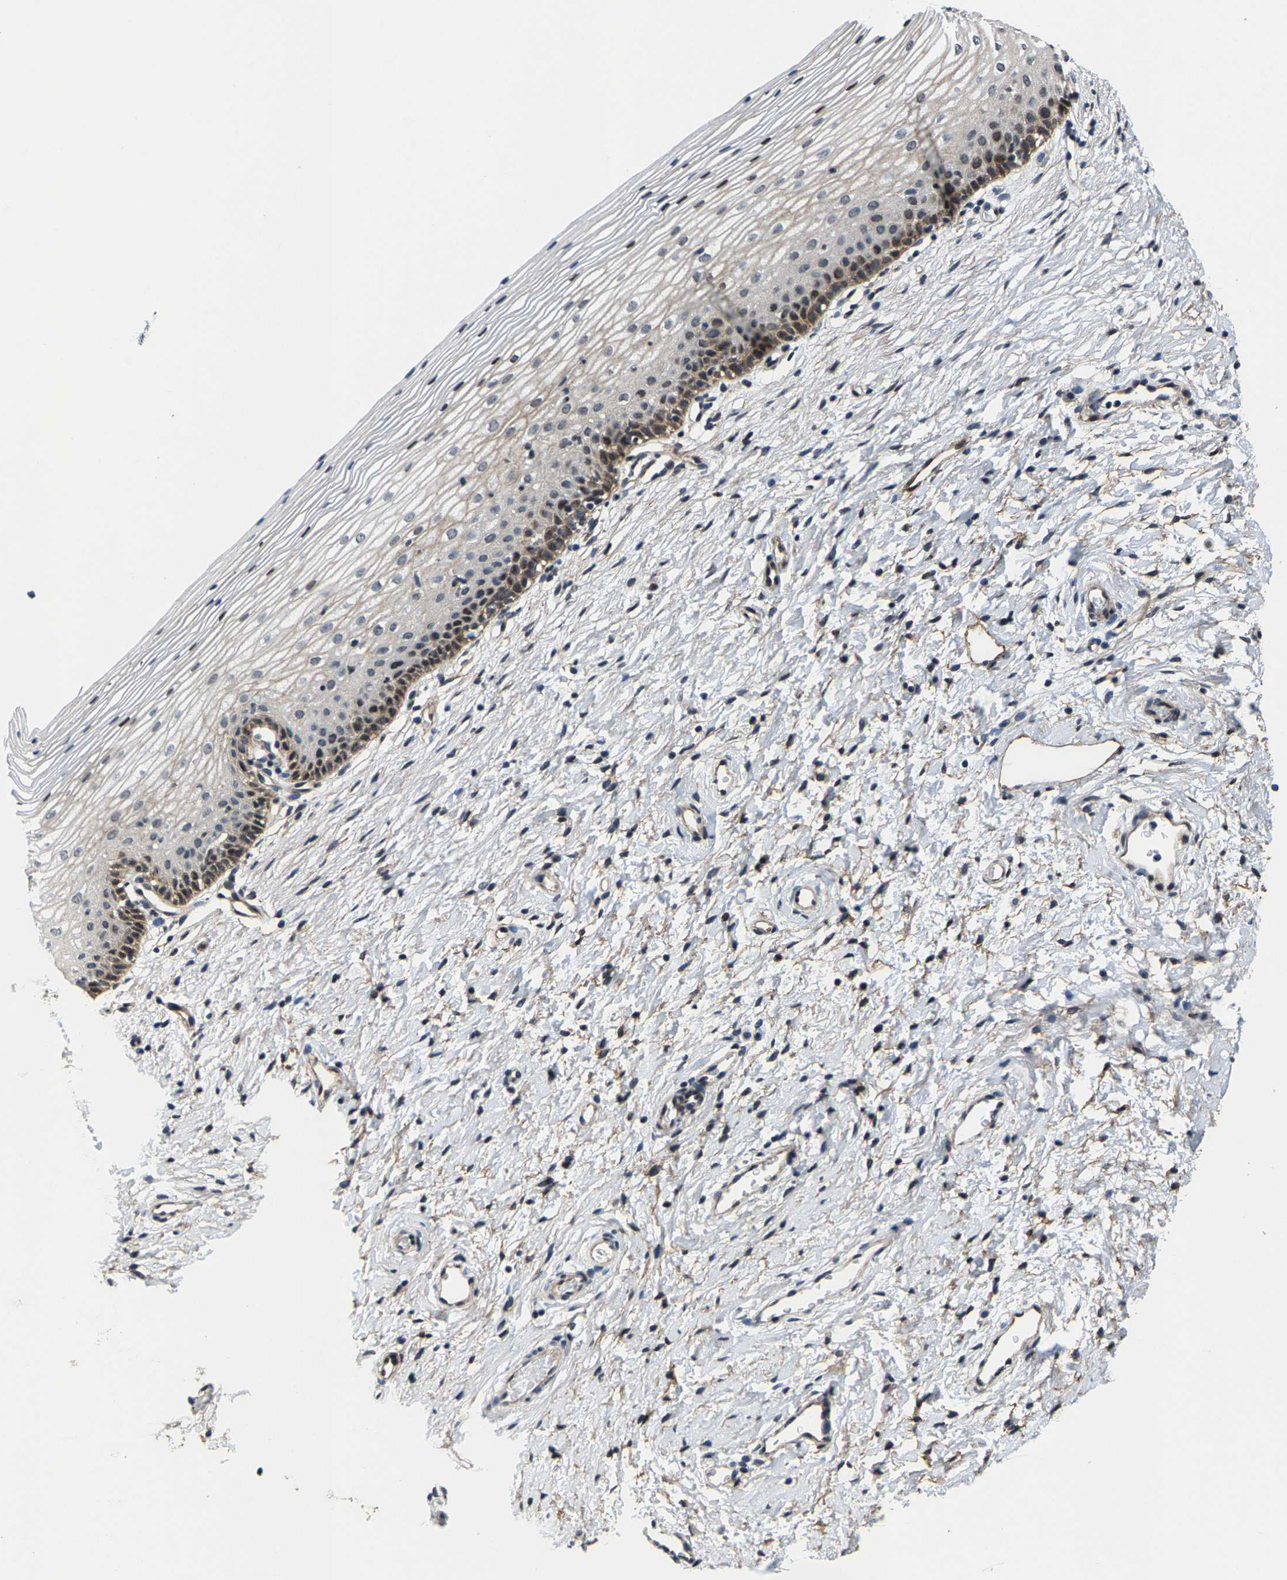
{"staining": {"intensity": "moderate", "quantity": ">75%", "location": "cytoplasmic/membranous,nuclear"}, "tissue": "cervix", "cell_type": "Glandular cells", "image_type": "normal", "snomed": [{"axis": "morphology", "description": "Normal tissue, NOS"}, {"axis": "topography", "description": "Cervix"}], "caption": "Approximately >75% of glandular cells in benign human cervix display moderate cytoplasmic/membranous,nuclear protein staining as visualized by brown immunohistochemical staining.", "gene": "GTPBP10", "patient": {"sex": "female", "age": 72}}